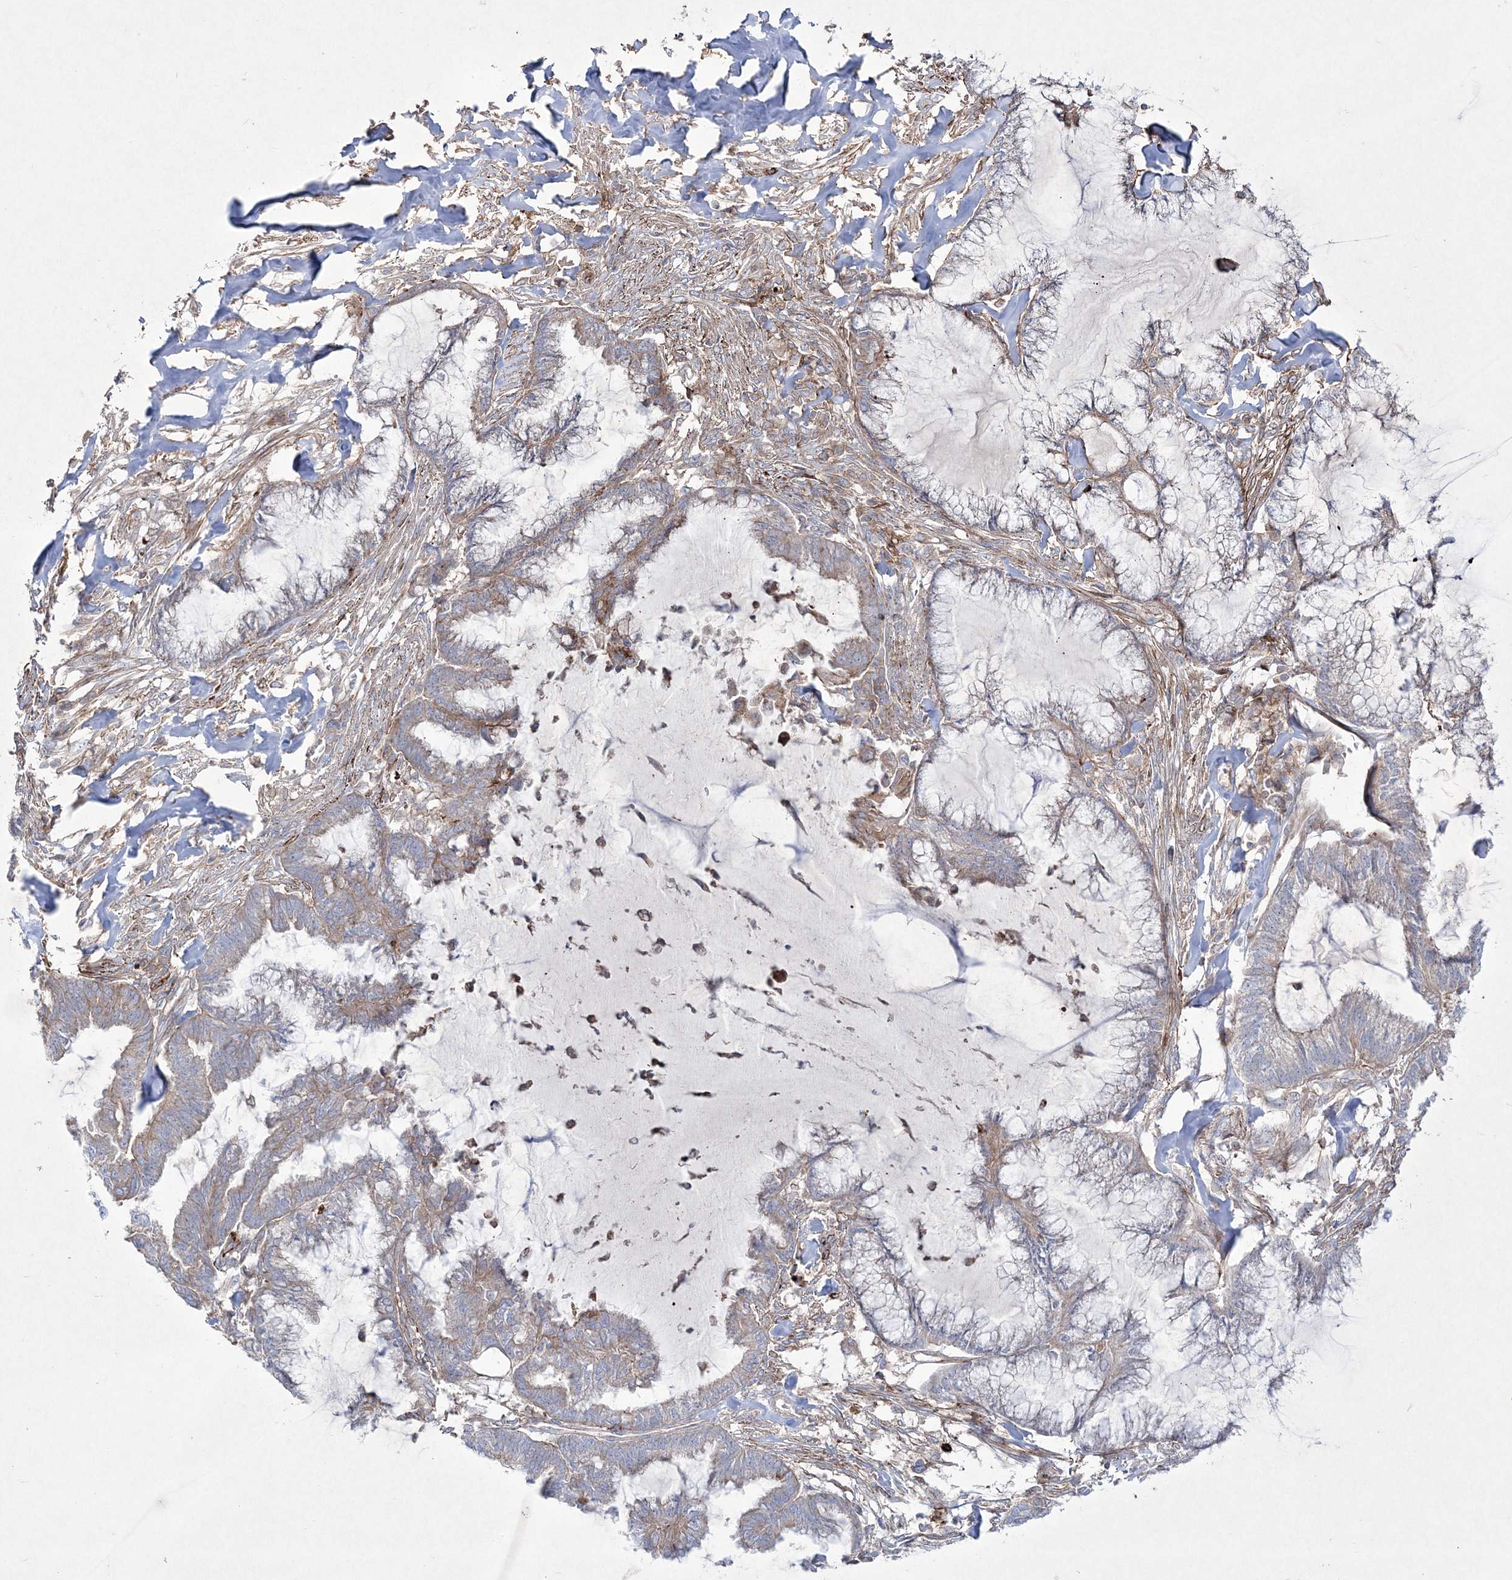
{"staining": {"intensity": "weak", "quantity": "25%-75%", "location": "cytoplasmic/membranous"}, "tissue": "endometrial cancer", "cell_type": "Tumor cells", "image_type": "cancer", "snomed": [{"axis": "morphology", "description": "Adenocarcinoma, NOS"}, {"axis": "topography", "description": "Endometrium"}], "caption": "A high-resolution histopathology image shows immunohistochemistry (IHC) staining of endometrial cancer, which reveals weak cytoplasmic/membranous staining in about 25%-75% of tumor cells. The staining was performed using DAB (3,3'-diaminobenzidine), with brown indicating positive protein expression. Nuclei are stained blue with hematoxylin.", "gene": "RICTOR", "patient": {"sex": "female", "age": 86}}